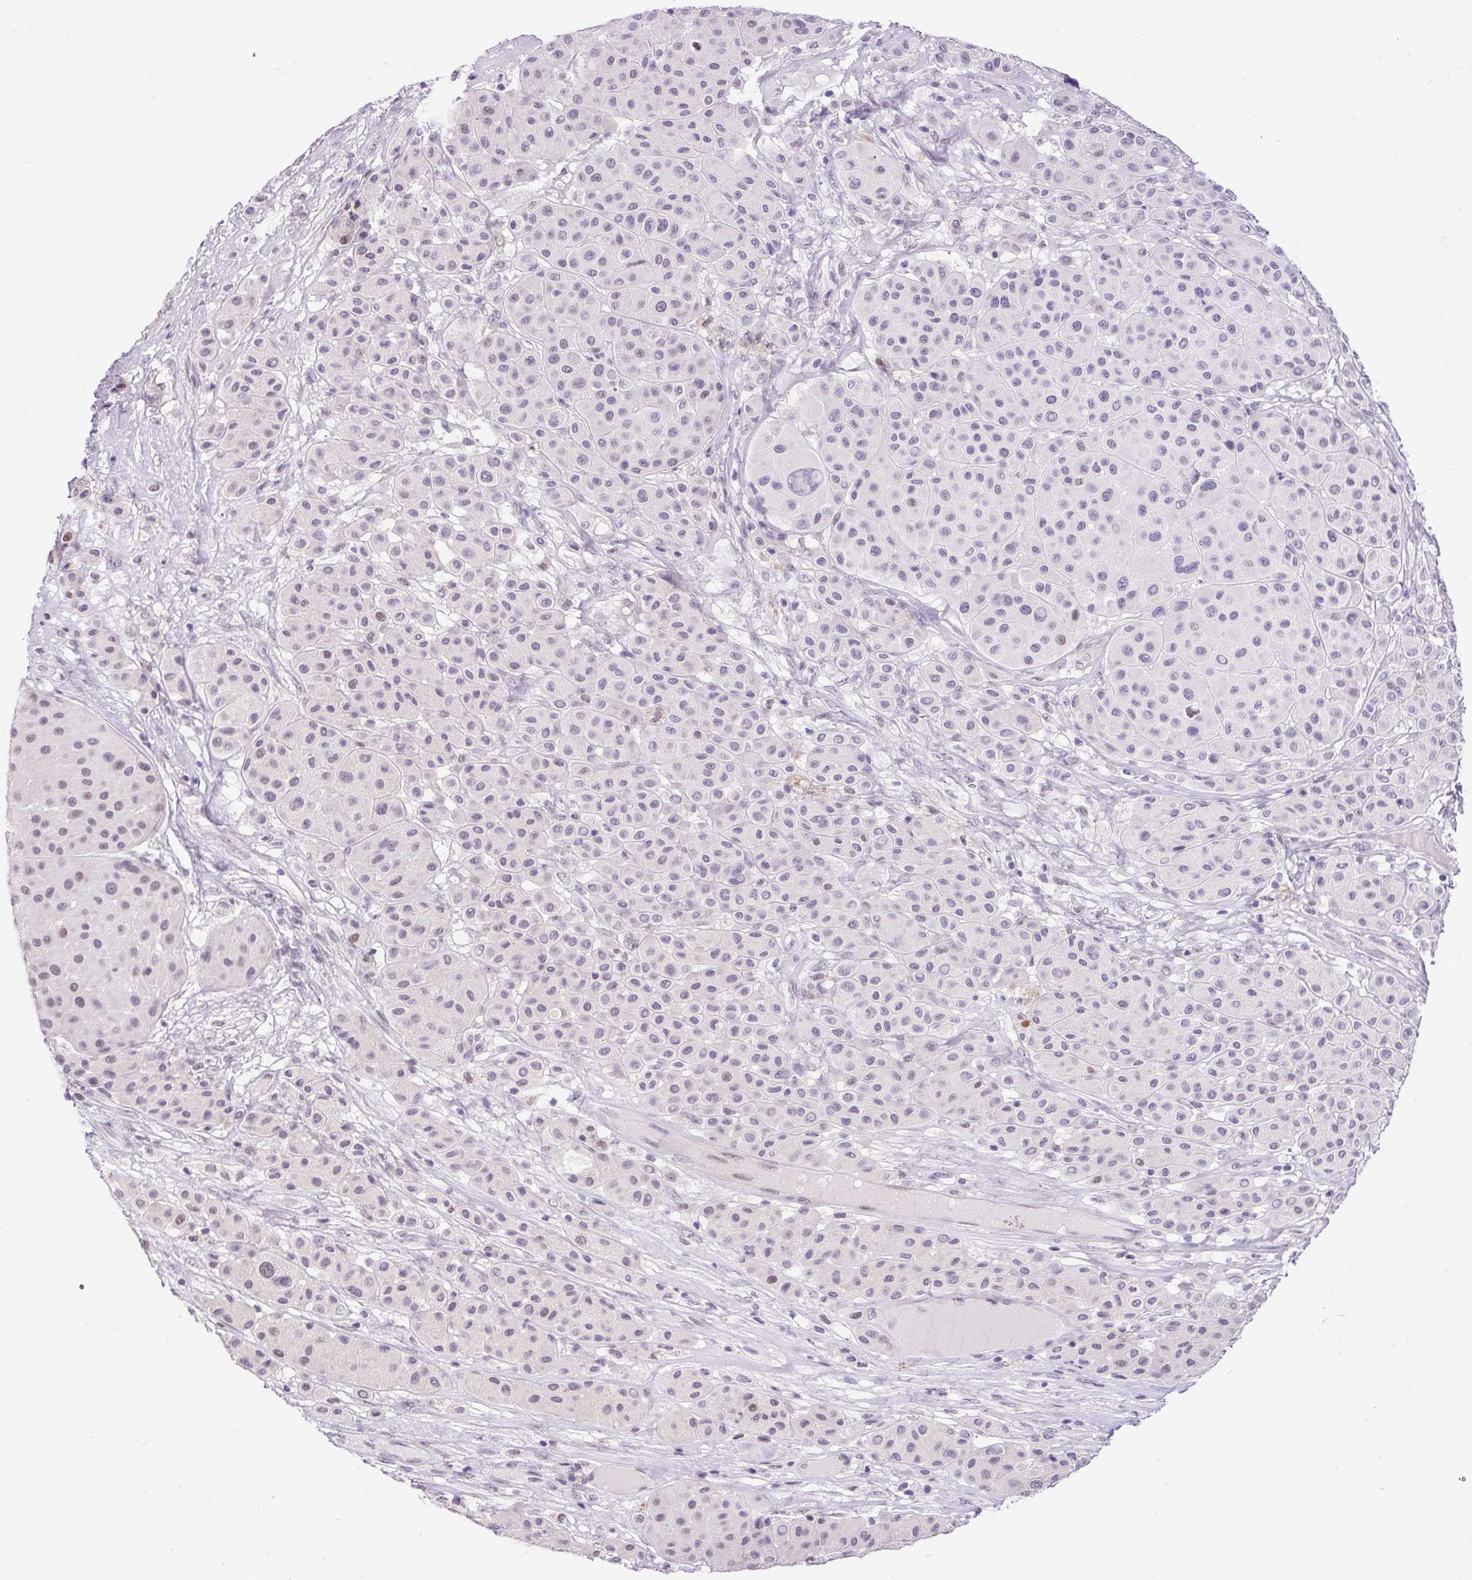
{"staining": {"intensity": "negative", "quantity": "none", "location": "none"}, "tissue": "melanoma", "cell_type": "Tumor cells", "image_type": "cancer", "snomed": [{"axis": "morphology", "description": "Malignant melanoma, Metastatic site"}, {"axis": "topography", "description": "Smooth muscle"}], "caption": "Image shows no protein positivity in tumor cells of malignant melanoma (metastatic site) tissue.", "gene": "WNT10B", "patient": {"sex": "male", "age": 41}}